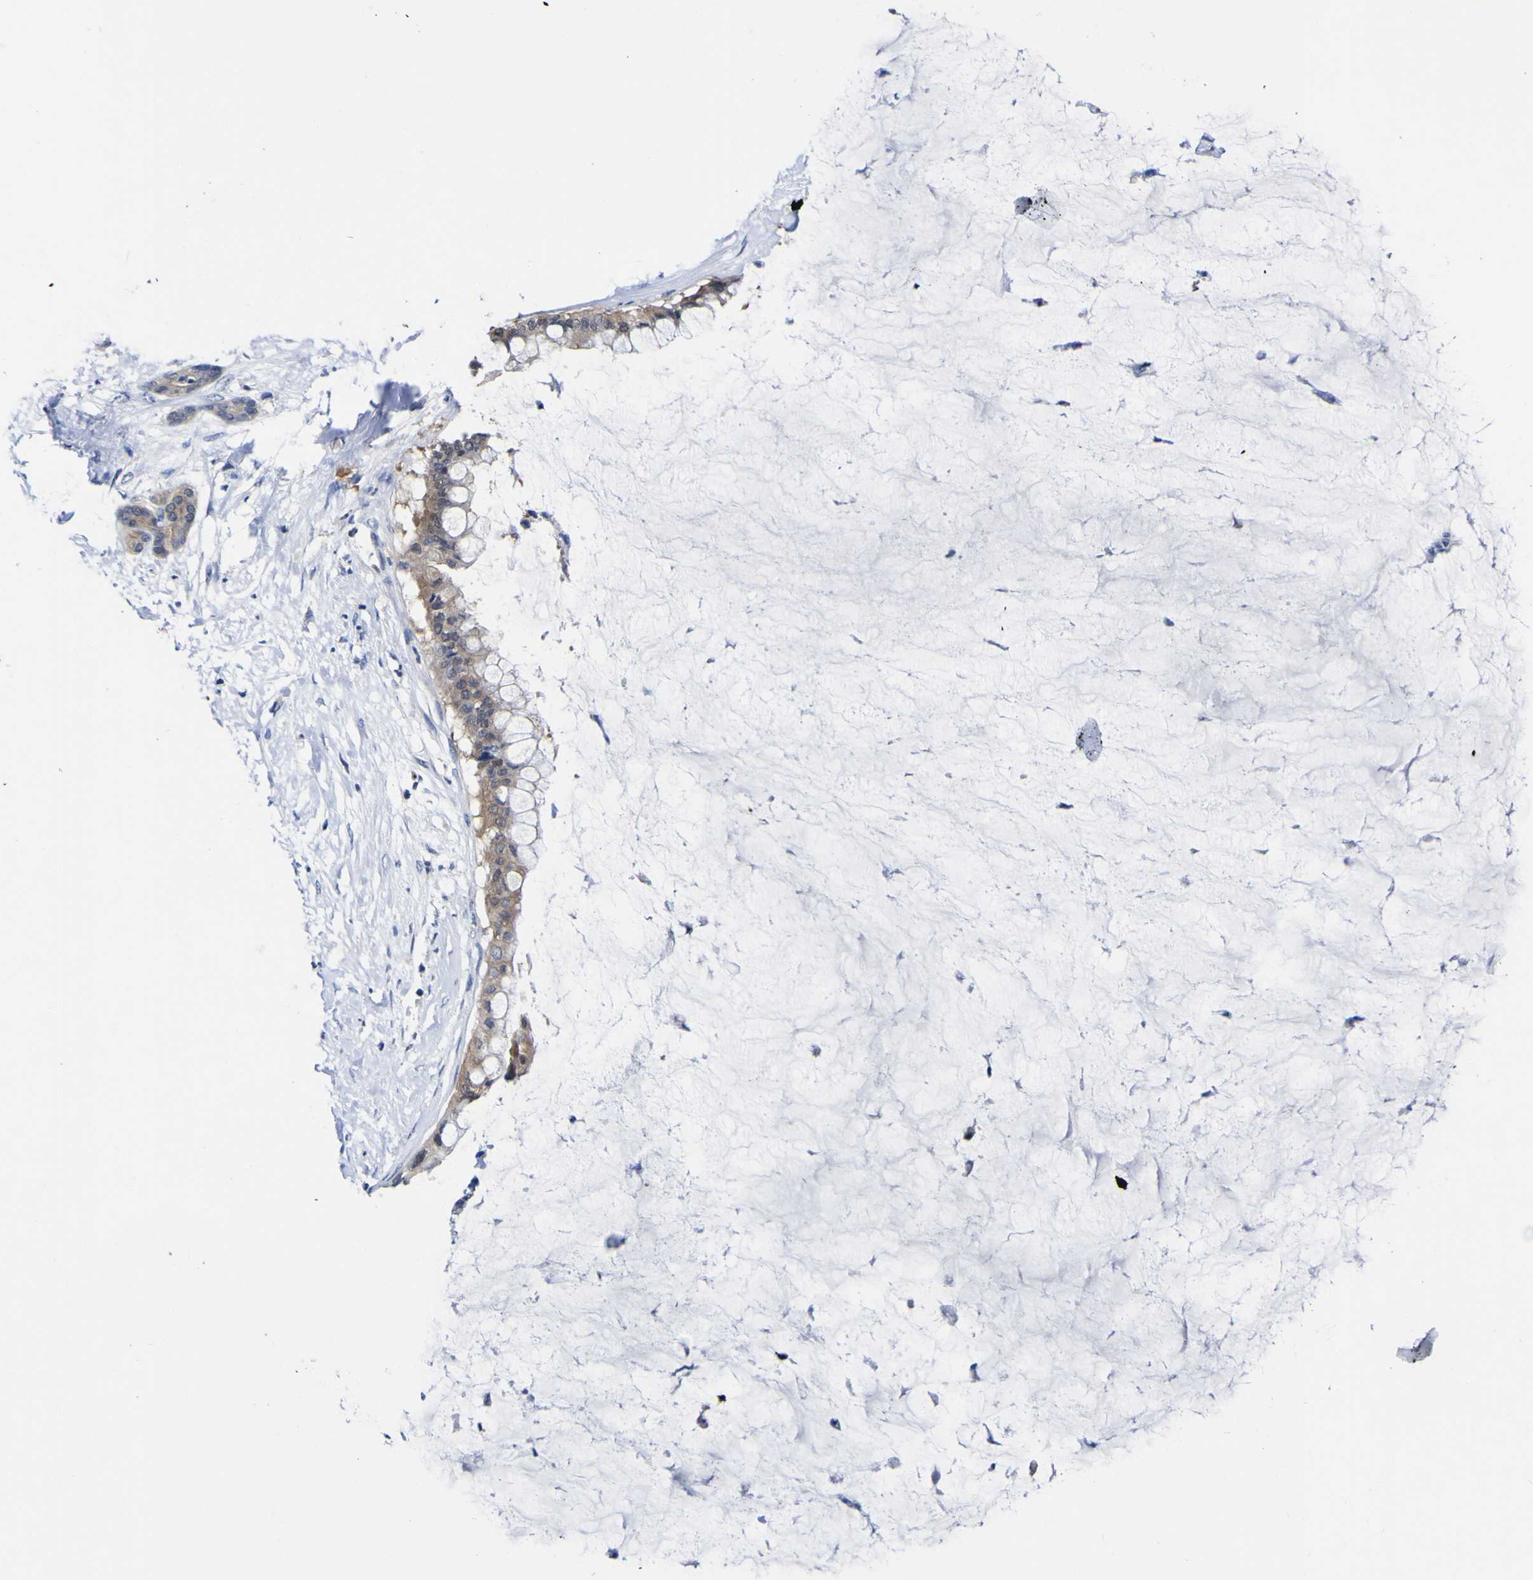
{"staining": {"intensity": "weak", "quantity": ">75%", "location": "cytoplasmic/membranous"}, "tissue": "pancreatic cancer", "cell_type": "Tumor cells", "image_type": "cancer", "snomed": [{"axis": "morphology", "description": "Adenocarcinoma, NOS"}, {"axis": "topography", "description": "Pancreas"}], "caption": "This histopathology image reveals immunohistochemistry staining of human pancreatic cancer, with low weak cytoplasmic/membranous positivity in approximately >75% of tumor cells.", "gene": "CASP6", "patient": {"sex": "male", "age": 41}}